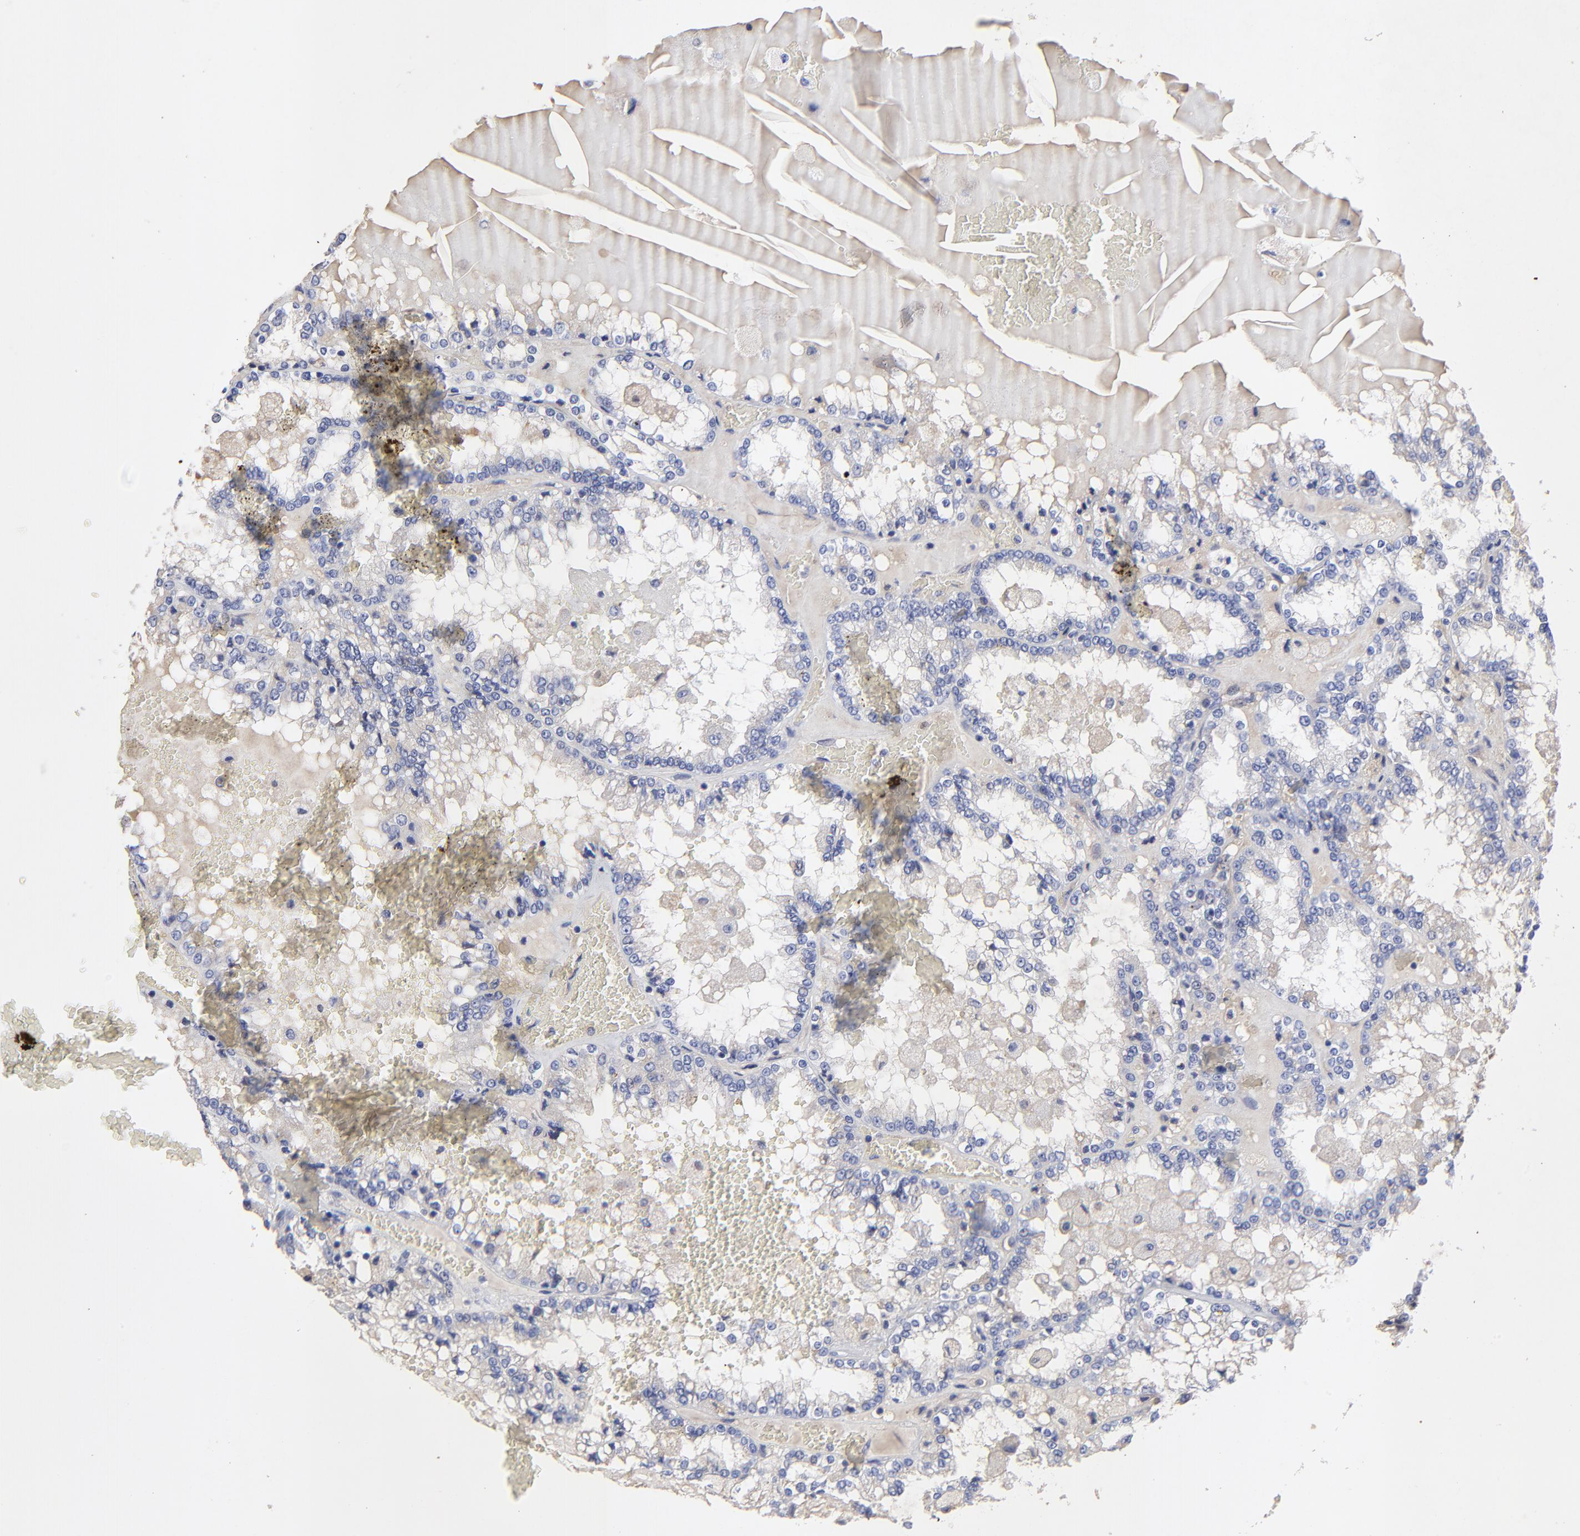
{"staining": {"intensity": "negative", "quantity": "none", "location": "none"}, "tissue": "renal cancer", "cell_type": "Tumor cells", "image_type": "cancer", "snomed": [{"axis": "morphology", "description": "Adenocarcinoma, NOS"}, {"axis": "topography", "description": "Kidney"}], "caption": "A high-resolution photomicrograph shows immunohistochemistry staining of adenocarcinoma (renal), which reveals no significant positivity in tumor cells. The staining is performed using DAB (3,3'-diaminobenzidine) brown chromogen with nuclei counter-stained in using hematoxylin.", "gene": "SULF2", "patient": {"sex": "female", "age": 56}}